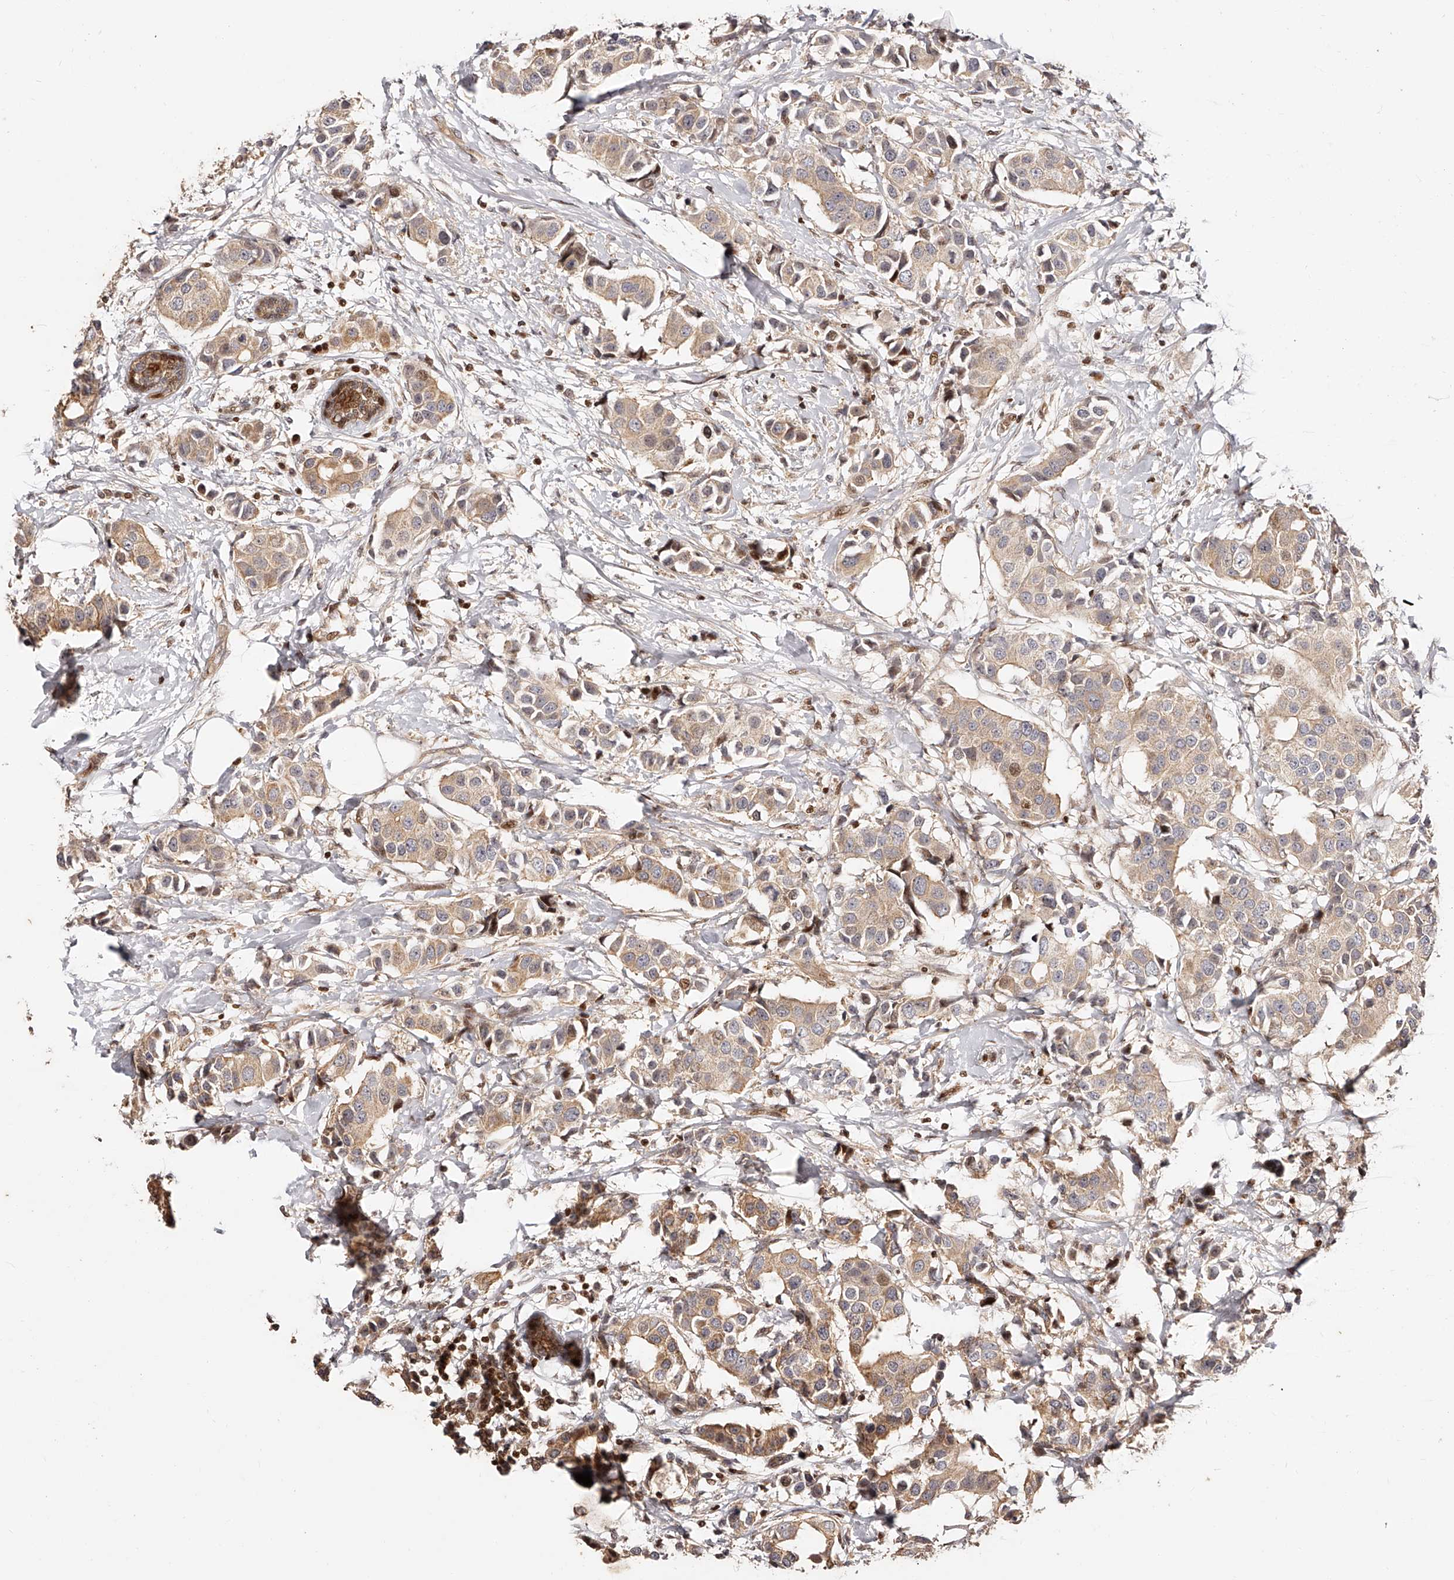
{"staining": {"intensity": "weak", "quantity": ">75%", "location": "cytoplasmic/membranous"}, "tissue": "breast cancer", "cell_type": "Tumor cells", "image_type": "cancer", "snomed": [{"axis": "morphology", "description": "Normal tissue, NOS"}, {"axis": "morphology", "description": "Duct carcinoma"}, {"axis": "topography", "description": "Breast"}], "caption": "Immunohistochemistry (IHC) (DAB (3,3'-diaminobenzidine)) staining of breast infiltrating ductal carcinoma reveals weak cytoplasmic/membranous protein expression in about >75% of tumor cells.", "gene": "PFDN2", "patient": {"sex": "female", "age": 39}}